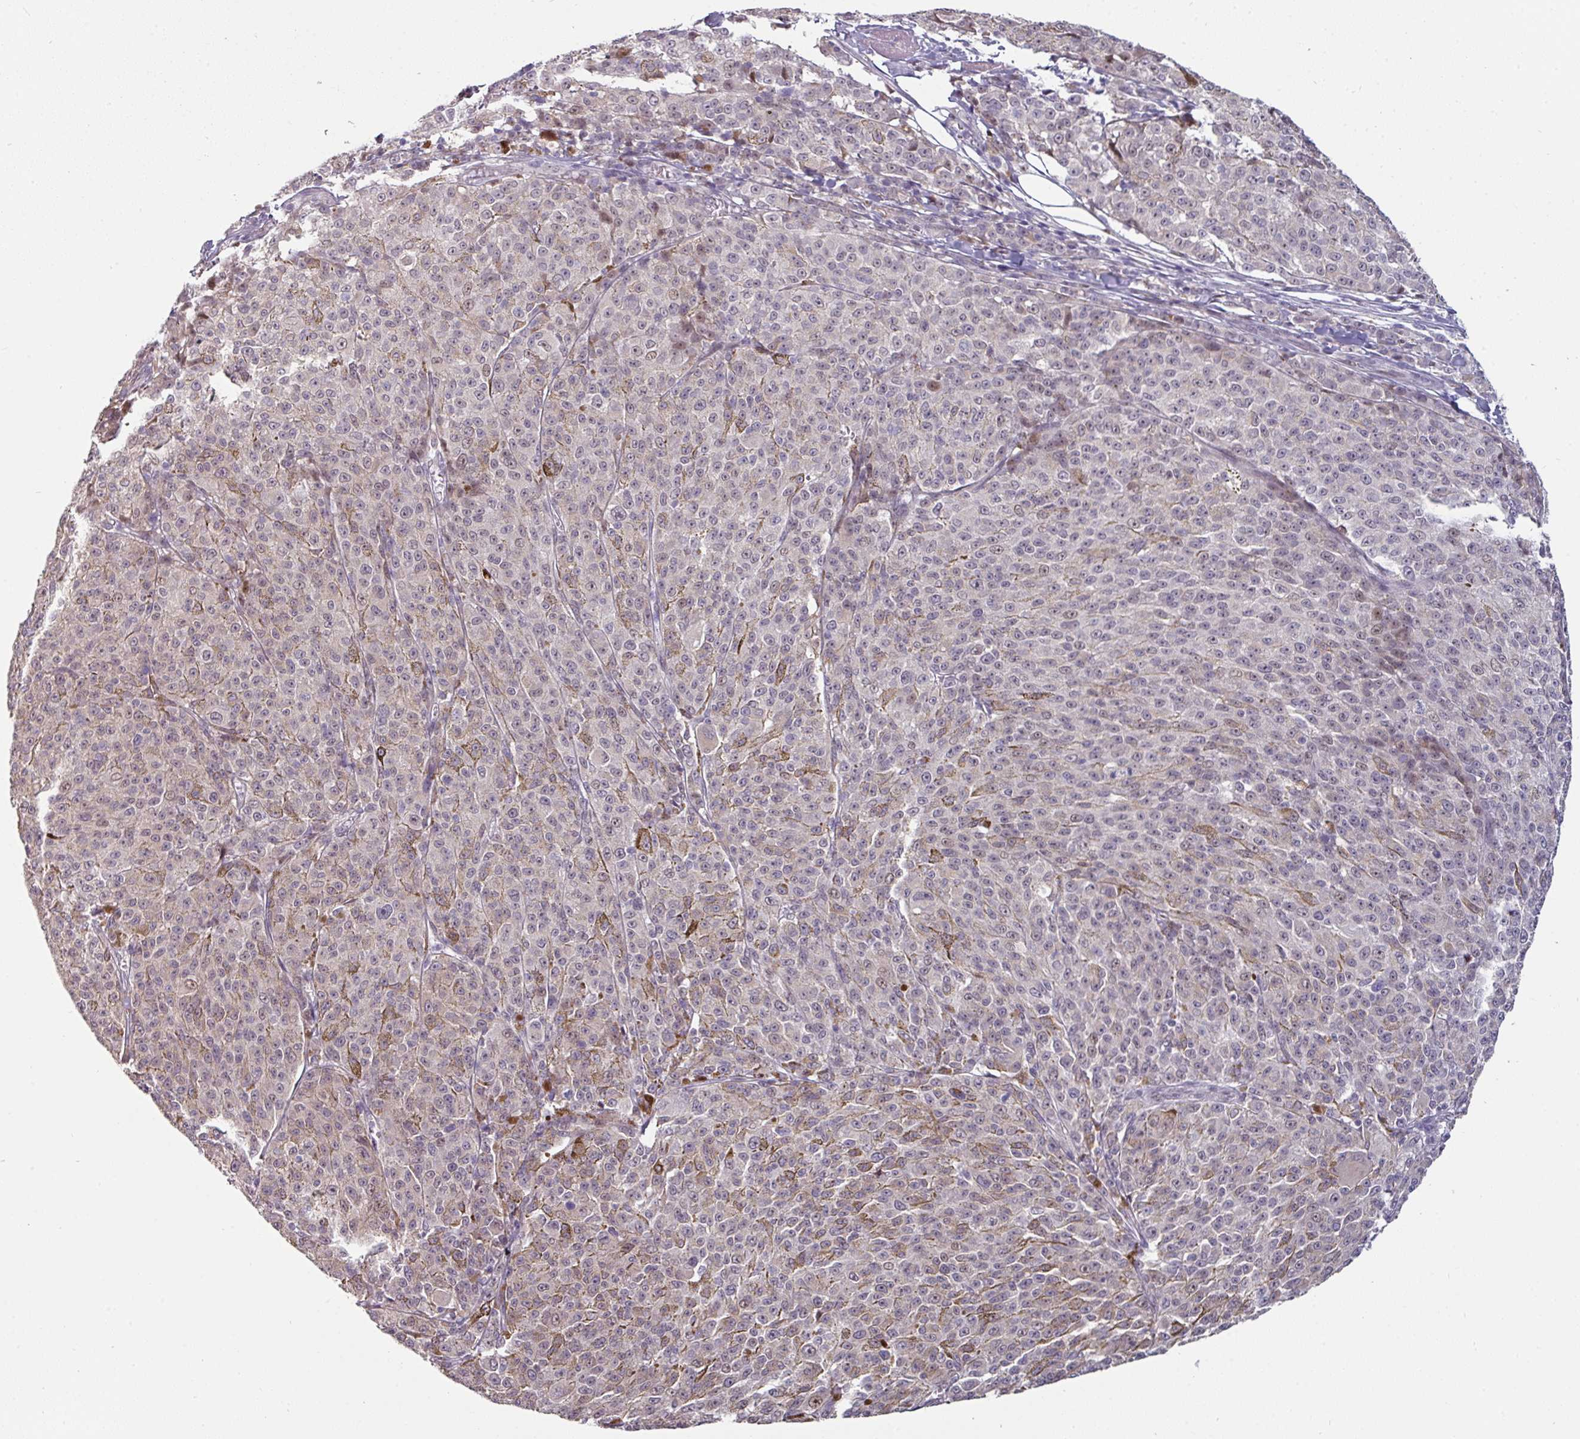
{"staining": {"intensity": "weak", "quantity": "<25%", "location": "cytoplasmic/membranous"}, "tissue": "melanoma", "cell_type": "Tumor cells", "image_type": "cancer", "snomed": [{"axis": "morphology", "description": "Malignant melanoma, NOS"}, {"axis": "topography", "description": "Skin"}], "caption": "Immunohistochemistry (IHC) of human melanoma demonstrates no positivity in tumor cells.", "gene": "SWSAP1", "patient": {"sex": "female", "age": 52}}